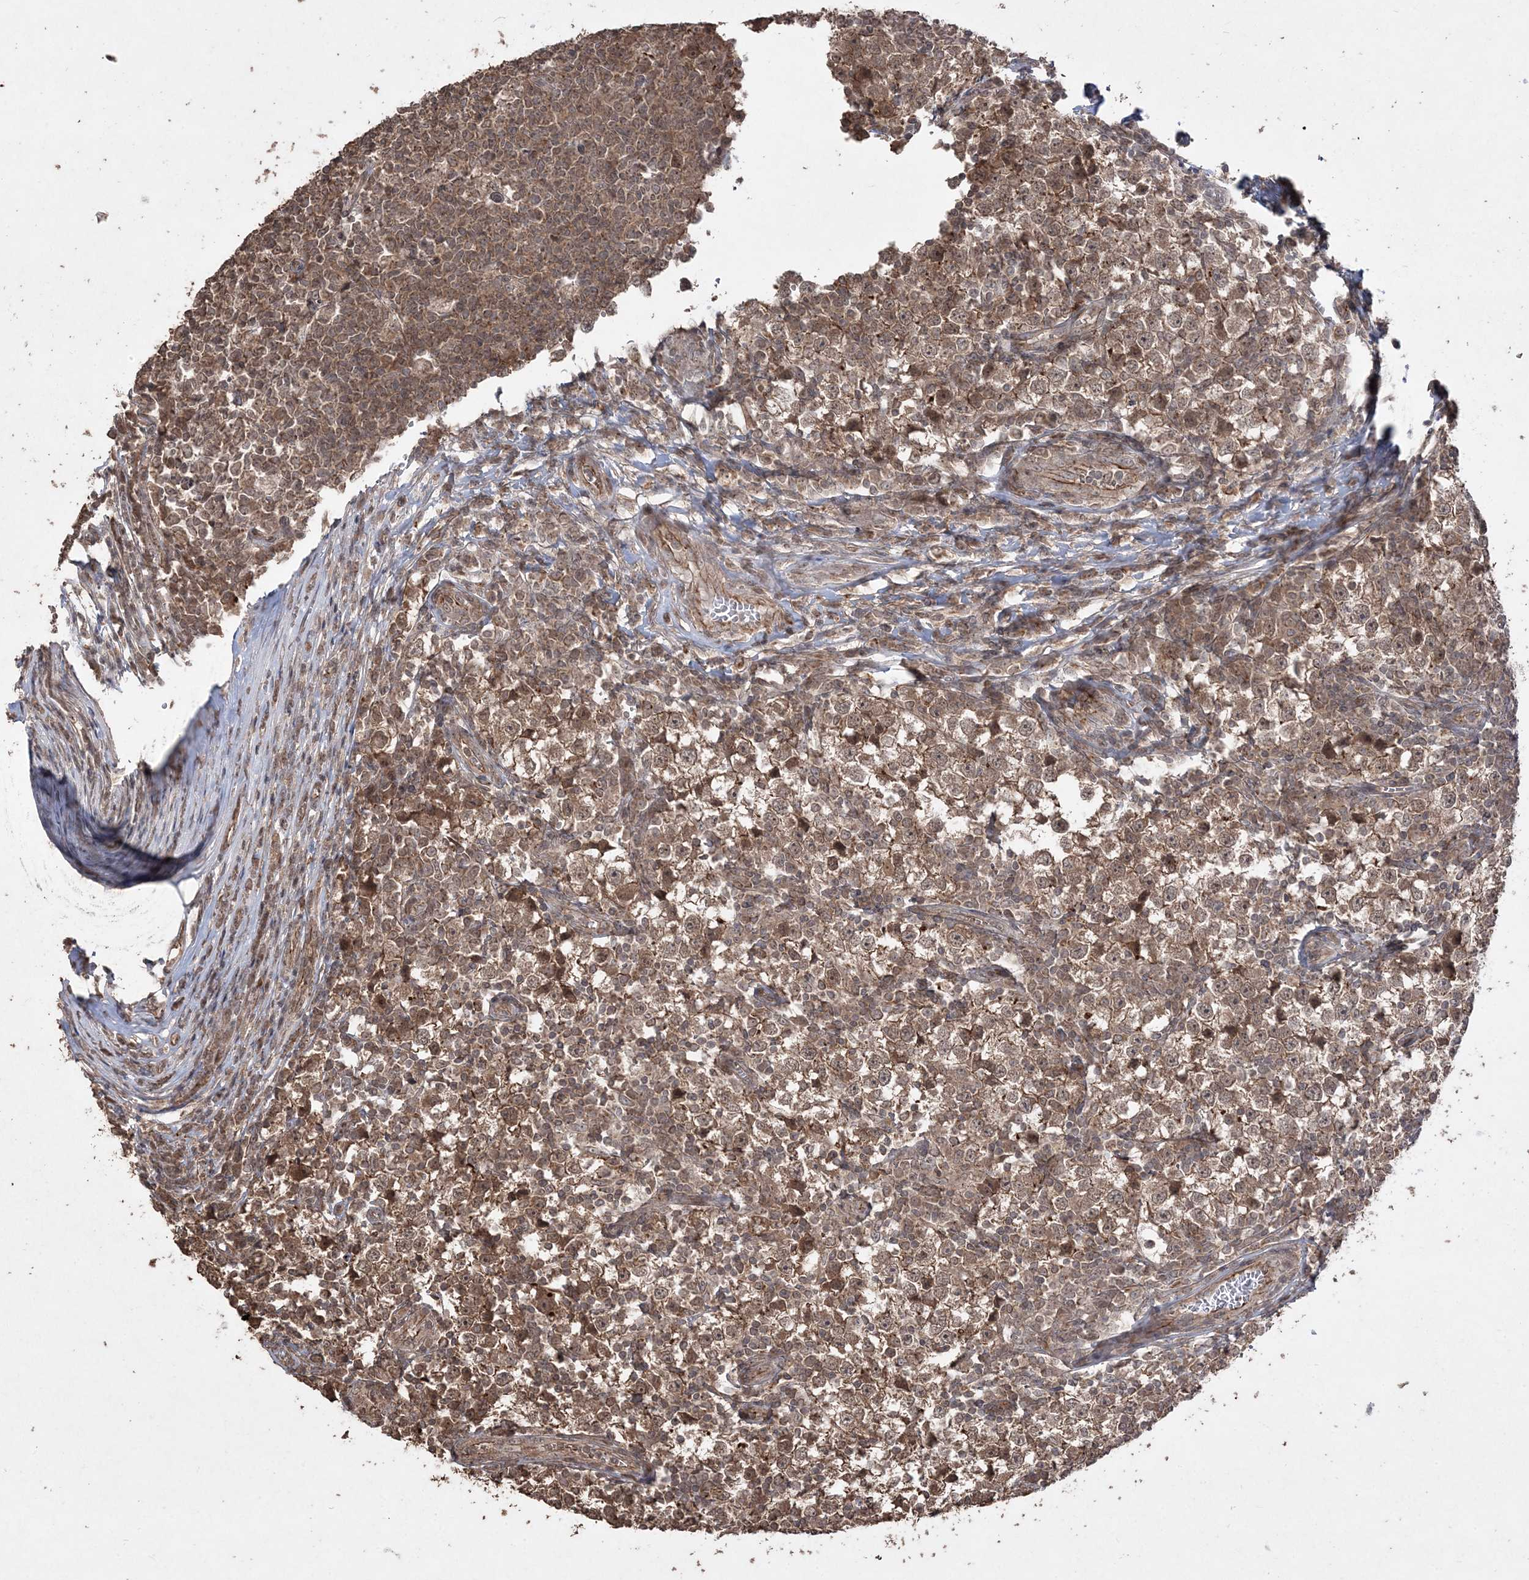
{"staining": {"intensity": "moderate", "quantity": ">75%", "location": "cytoplasmic/membranous"}, "tissue": "testis cancer", "cell_type": "Tumor cells", "image_type": "cancer", "snomed": [{"axis": "morphology", "description": "Seminoma, NOS"}, {"axis": "topography", "description": "Testis"}], "caption": "DAB immunohistochemical staining of human testis cancer exhibits moderate cytoplasmic/membranous protein positivity in approximately >75% of tumor cells. (Stains: DAB (3,3'-diaminobenzidine) in brown, nuclei in blue, Microscopy: brightfield microscopy at high magnification).", "gene": "EHHADH", "patient": {"sex": "male", "age": 65}}